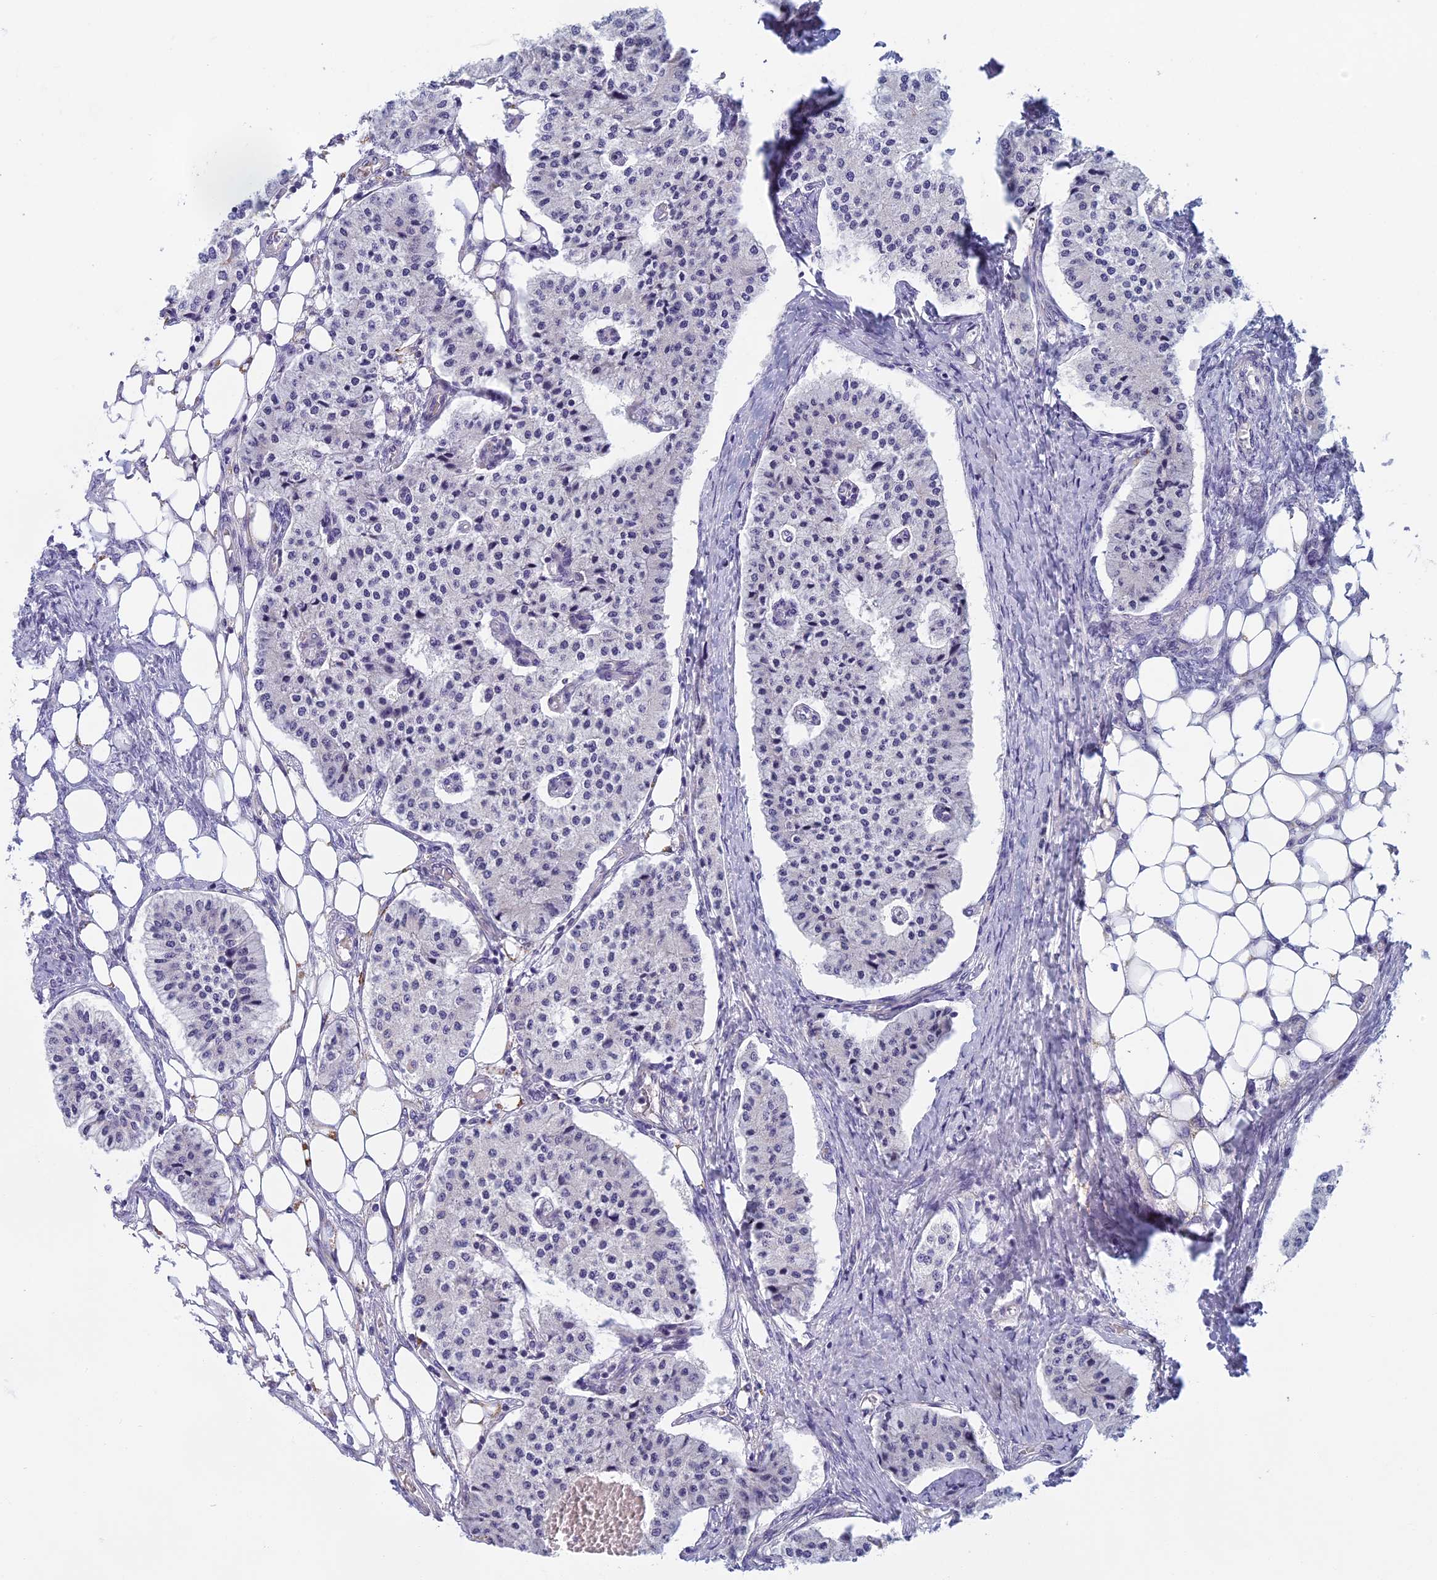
{"staining": {"intensity": "negative", "quantity": "none", "location": "none"}, "tissue": "carcinoid", "cell_type": "Tumor cells", "image_type": "cancer", "snomed": [{"axis": "morphology", "description": "Carcinoid, malignant, NOS"}, {"axis": "topography", "description": "Colon"}], "caption": "Carcinoid was stained to show a protein in brown. There is no significant positivity in tumor cells.", "gene": "SEMA7A", "patient": {"sex": "female", "age": 52}}